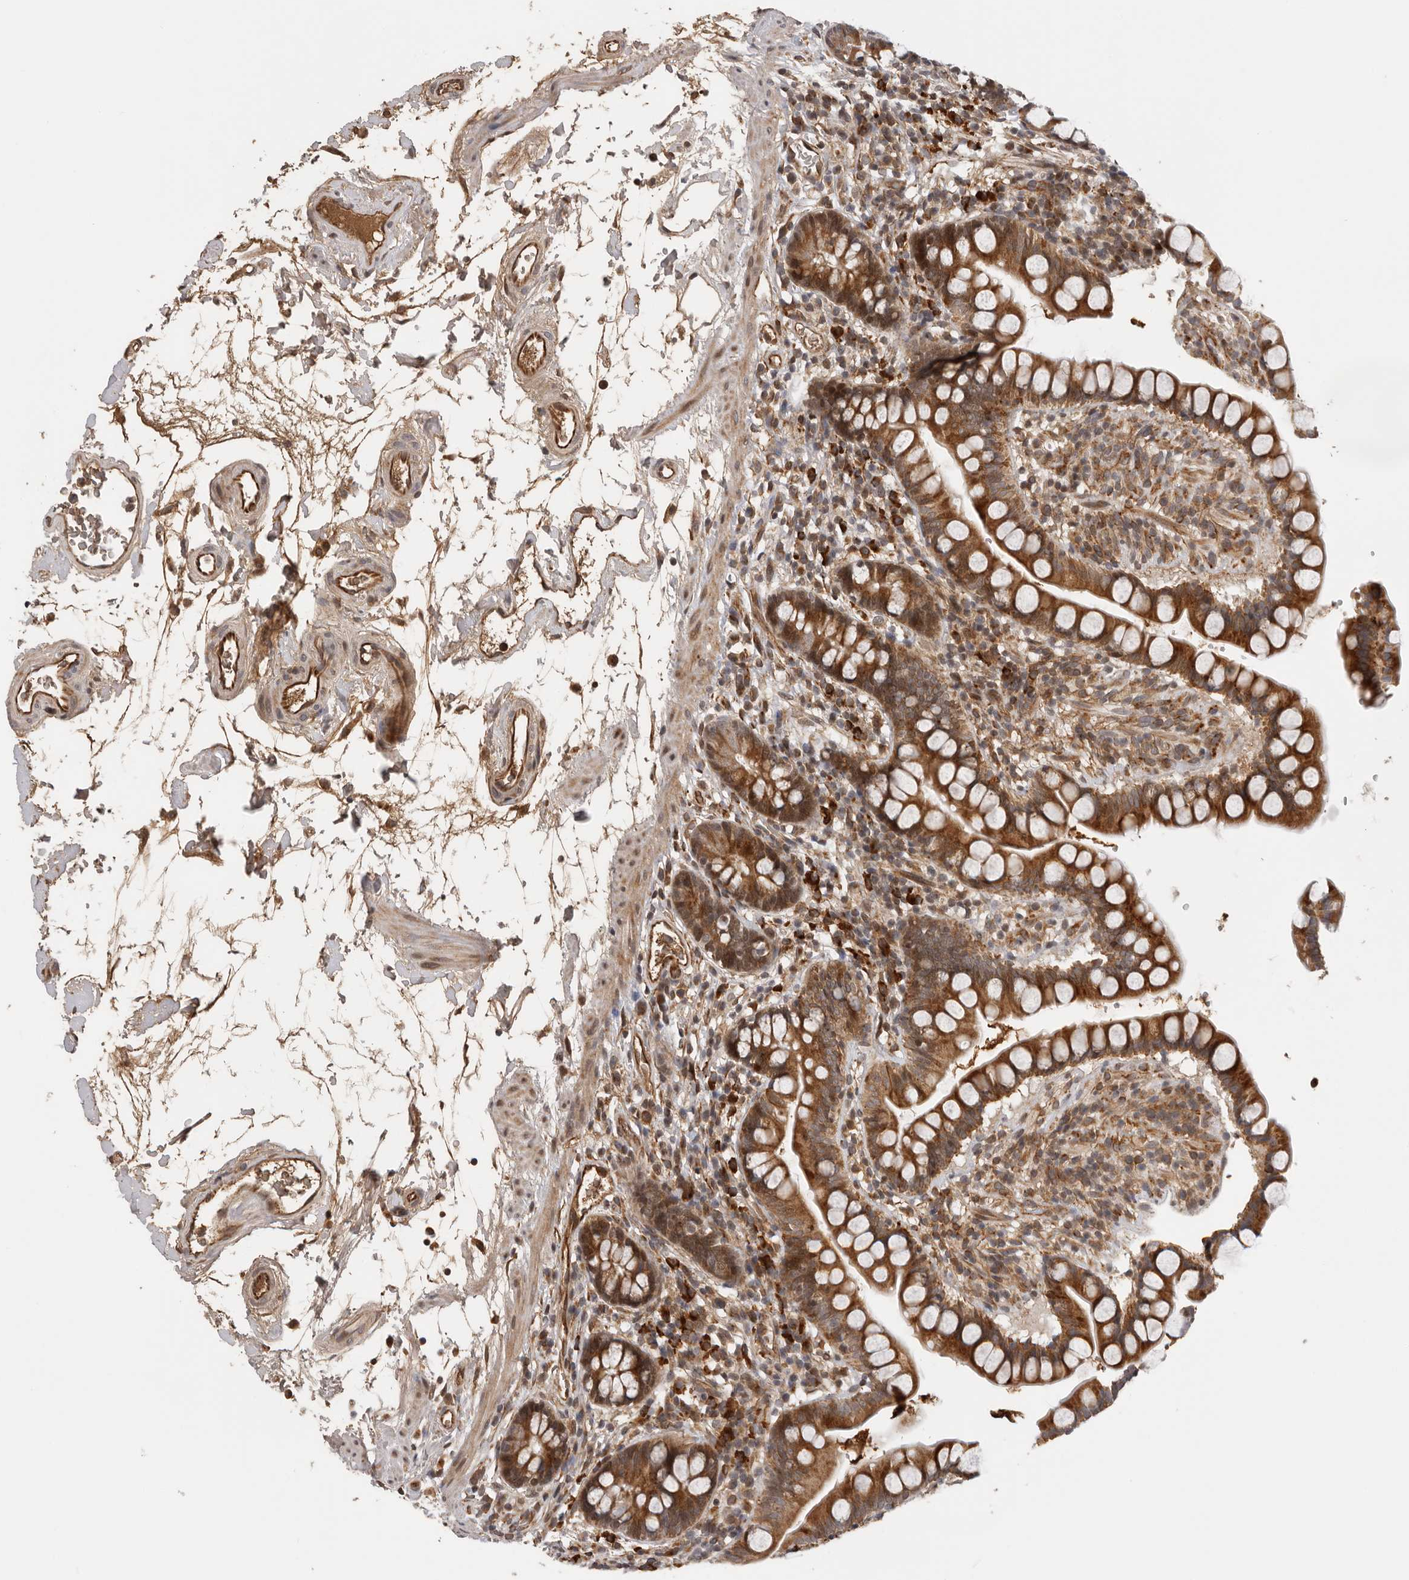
{"staining": {"intensity": "strong", "quantity": ">75%", "location": "cytoplasmic/membranous"}, "tissue": "small intestine", "cell_type": "Glandular cells", "image_type": "normal", "snomed": [{"axis": "morphology", "description": "Normal tissue, NOS"}, {"axis": "topography", "description": "Small intestine"}], "caption": "Small intestine stained with a brown dye shows strong cytoplasmic/membranous positive staining in about >75% of glandular cells.", "gene": "RNF157", "patient": {"sex": "female", "age": 84}}